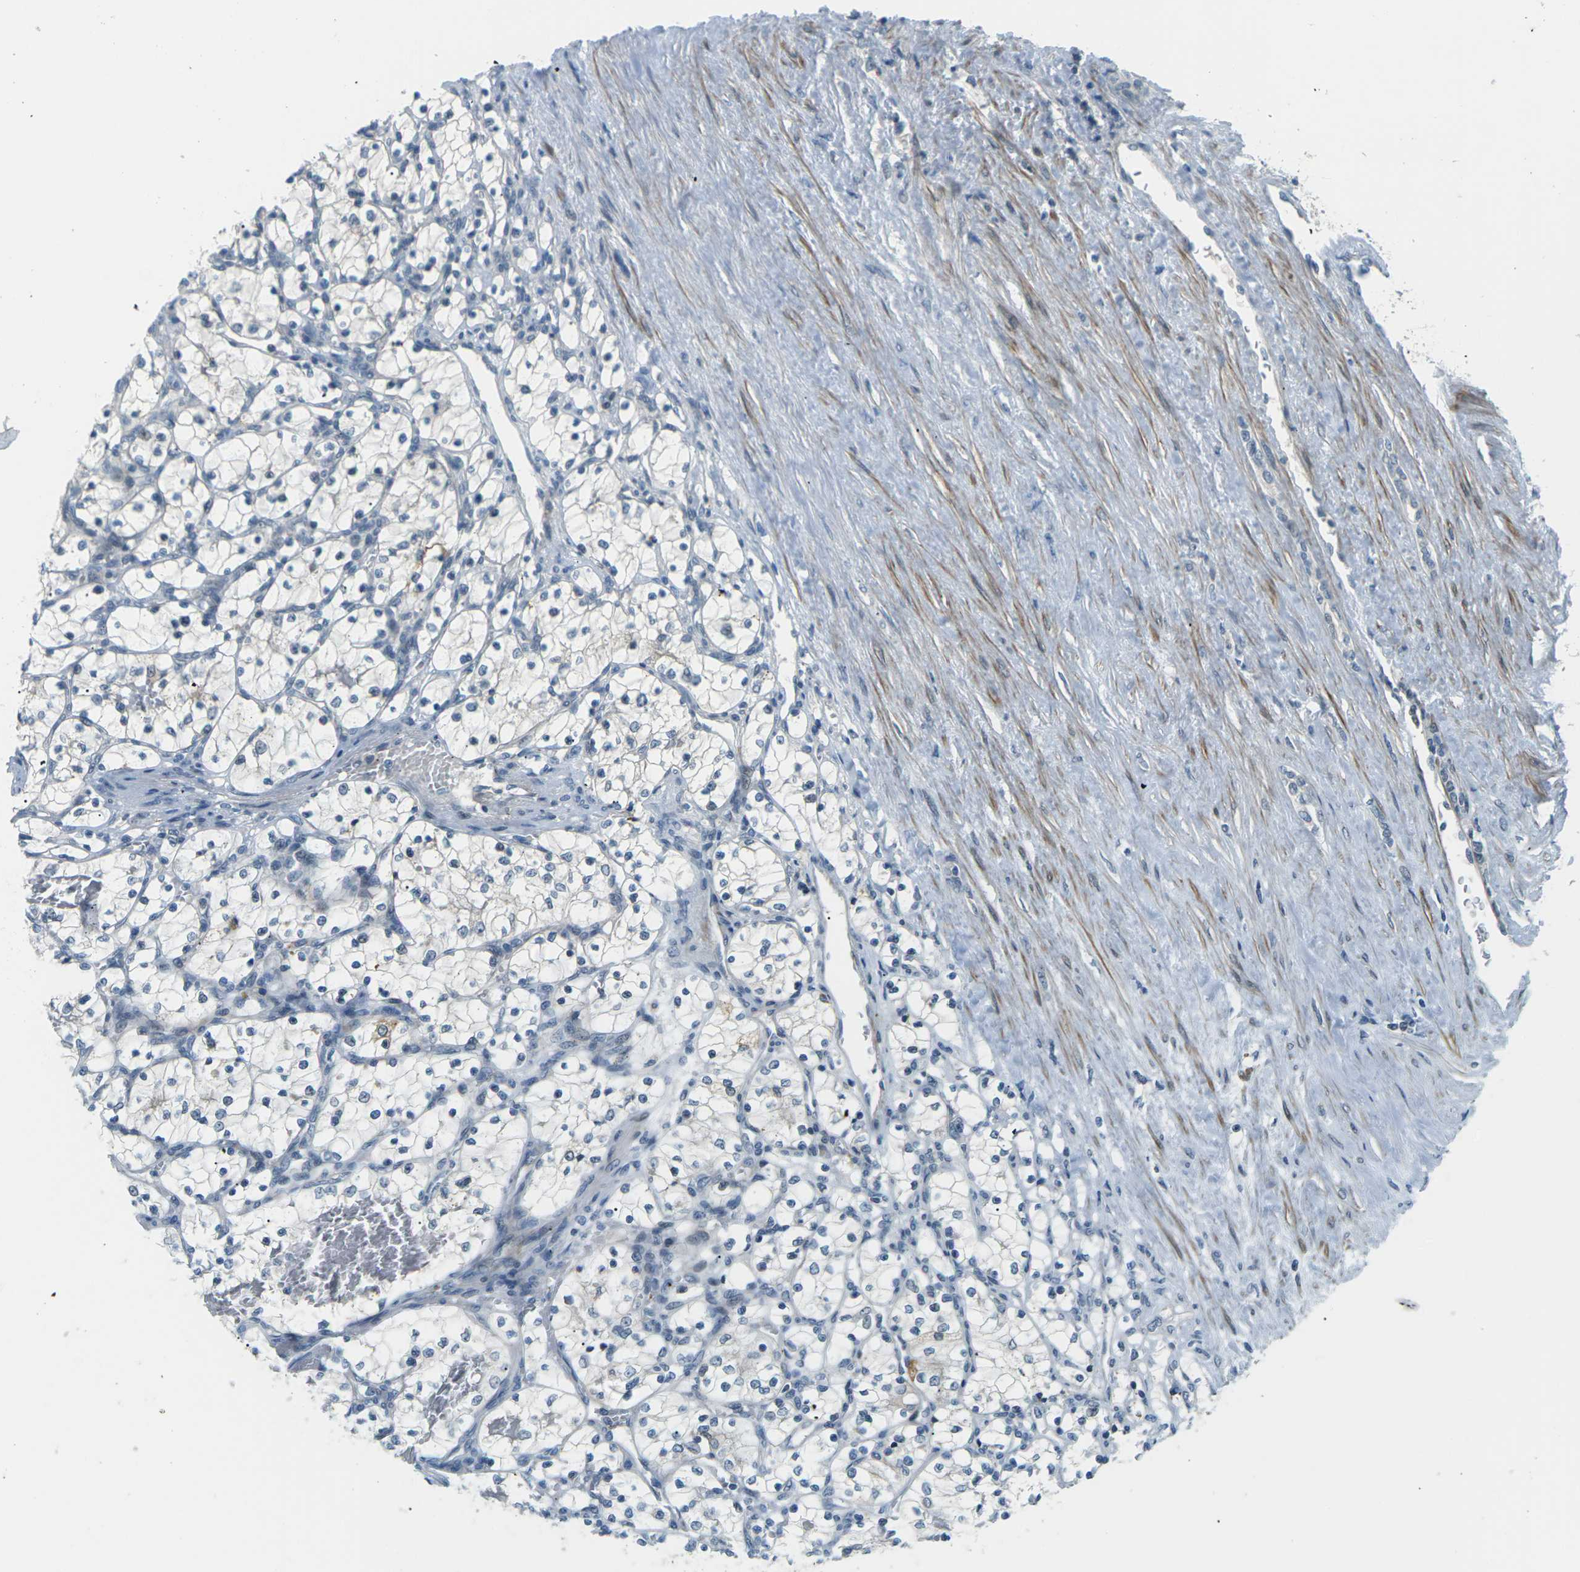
{"staining": {"intensity": "negative", "quantity": "none", "location": "none"}, "tissue": "renal cancer", "cell_type": "Tumor cells", "image_type": "cancer", "snomed": [{"axis": "morphology", "description": "Adenocarcinoma, NOS"}, {"axis": "topography", "description": "Kidney"}], "caption": "Immunohistochemistry image of renal adenocarcinoma stained for a protein (brown), which displays no positivity in tumor cells. (Brightfield microscopy of DAB (3,3'-diaminobenzidine) immunohistochemistry (IHC) at high magnification).", "gene": "SLC13A3", "patient": {"sex": "female", "age": 69}}